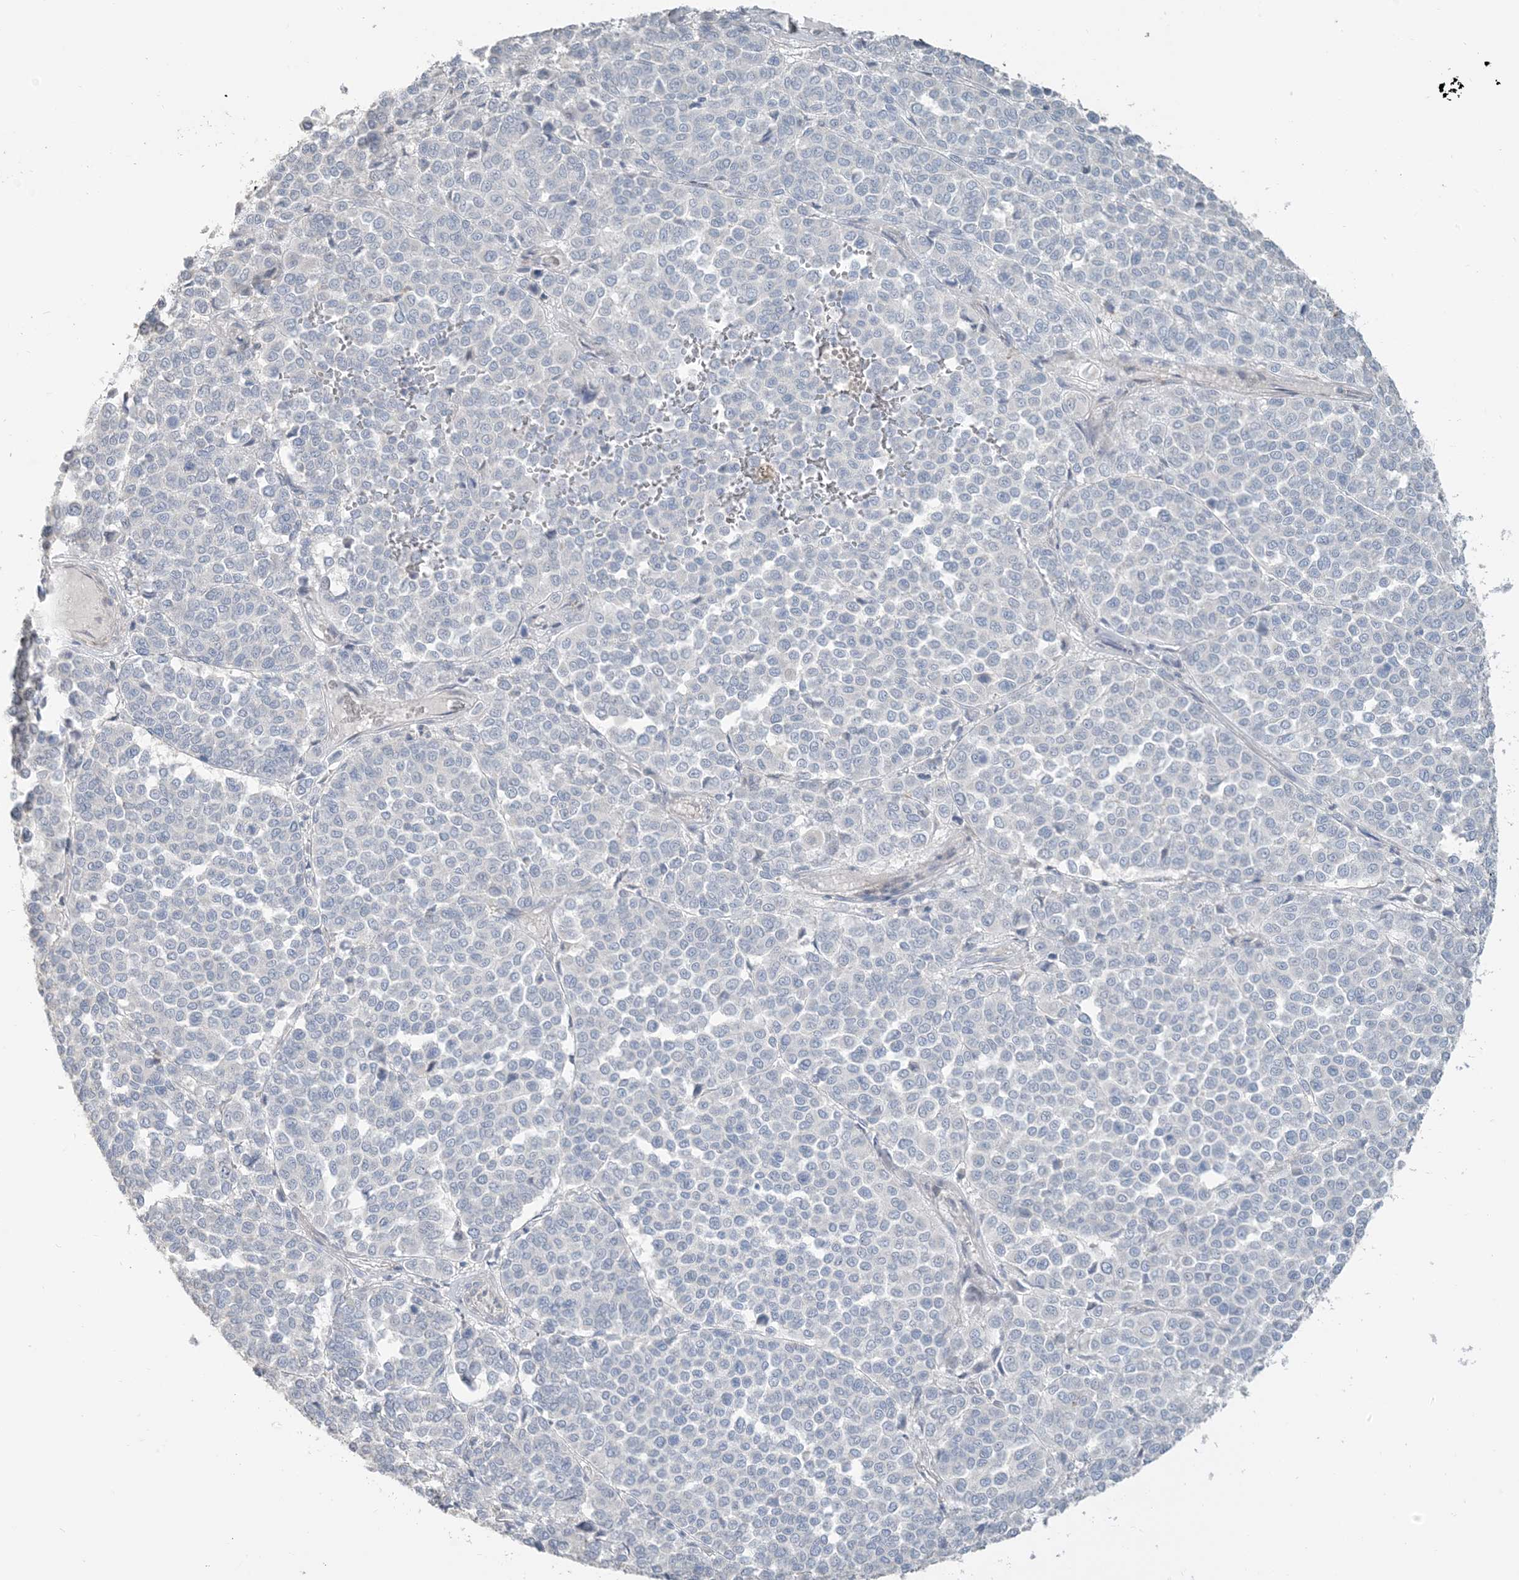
{"staining": {"intensity": "negative", "quantity": "none", "location": "none"}, "tissue": "melanoma", "cell_type": "Tumor cells", "image_type": "cancer", "snomed": [{"axis": "morphology", "description": "Malignant melanoma, Metastatic site"}, {"axis": "topography", "description": "Pancreas"}], "caption": "Tumor cells show no significant protein staining in malignant melanoma (metastatic site). (Brightfield microscopy of DAB (3,3'-diaminobenzidine) immunohistochemistry at high magnification).", "gene": "NPHS2", "patient": {"sex": "female", "age": 30}}